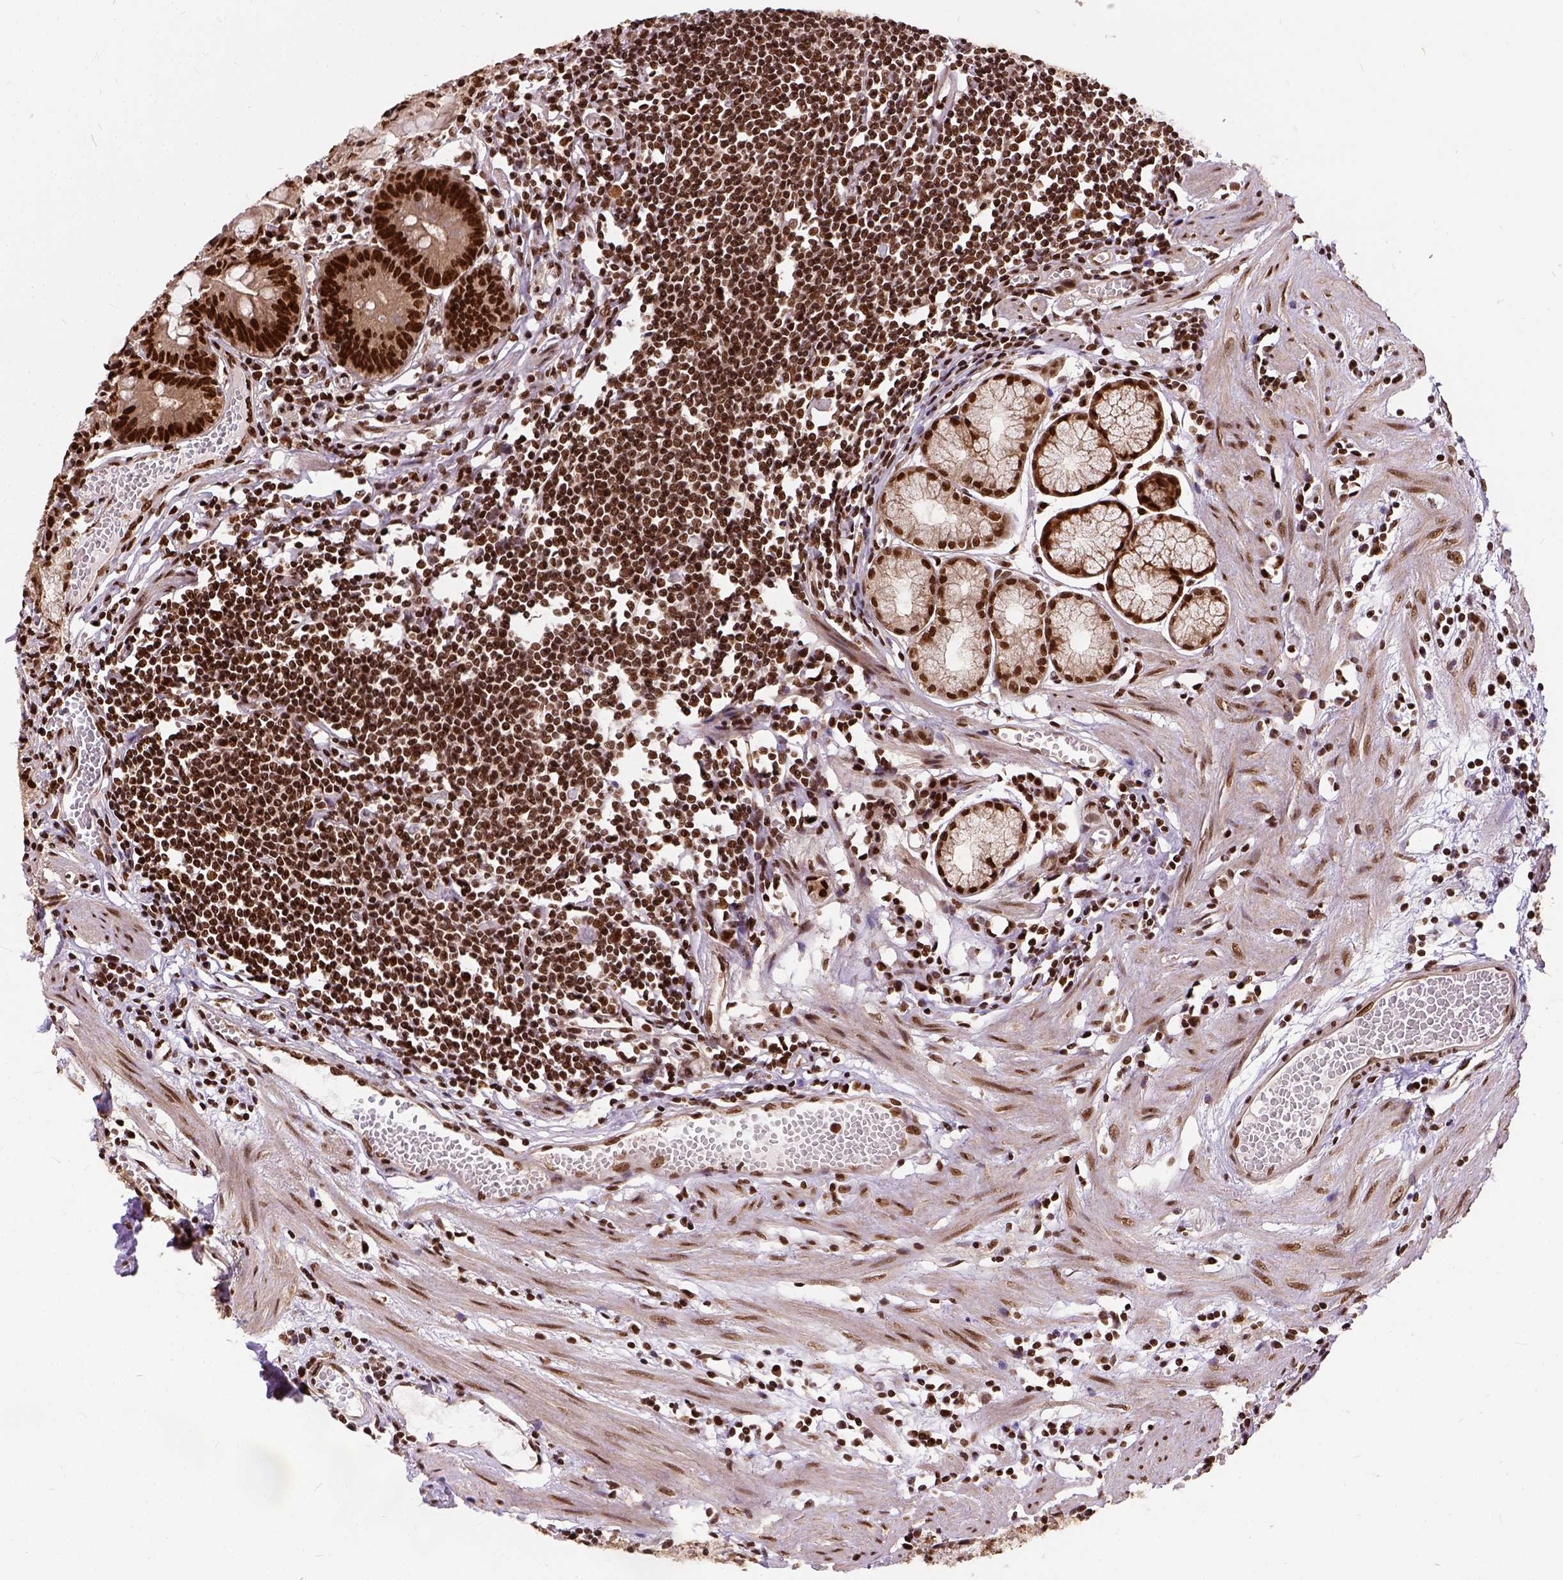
{"staining": {"intensity": "strong", "quantity": ">75%", "location": "nuclear"}, "tissue": "stomach", "cell_type": "Glandular cells", "image_type": "normal", "snomed": [{"axis": "morphology", "description": "Normal tissue, NOS"}, {"axis": "topography", "description": "Stomach"}], "caption": "High-power microscopy captured an immunohistochemistry (IHC) photomicrograph of normal stomach, revealing strong nuclear positivity in approximately >75% of glandular cells.", "gene": "NACC1", "patient": {"sex": "male", "age": 55}}